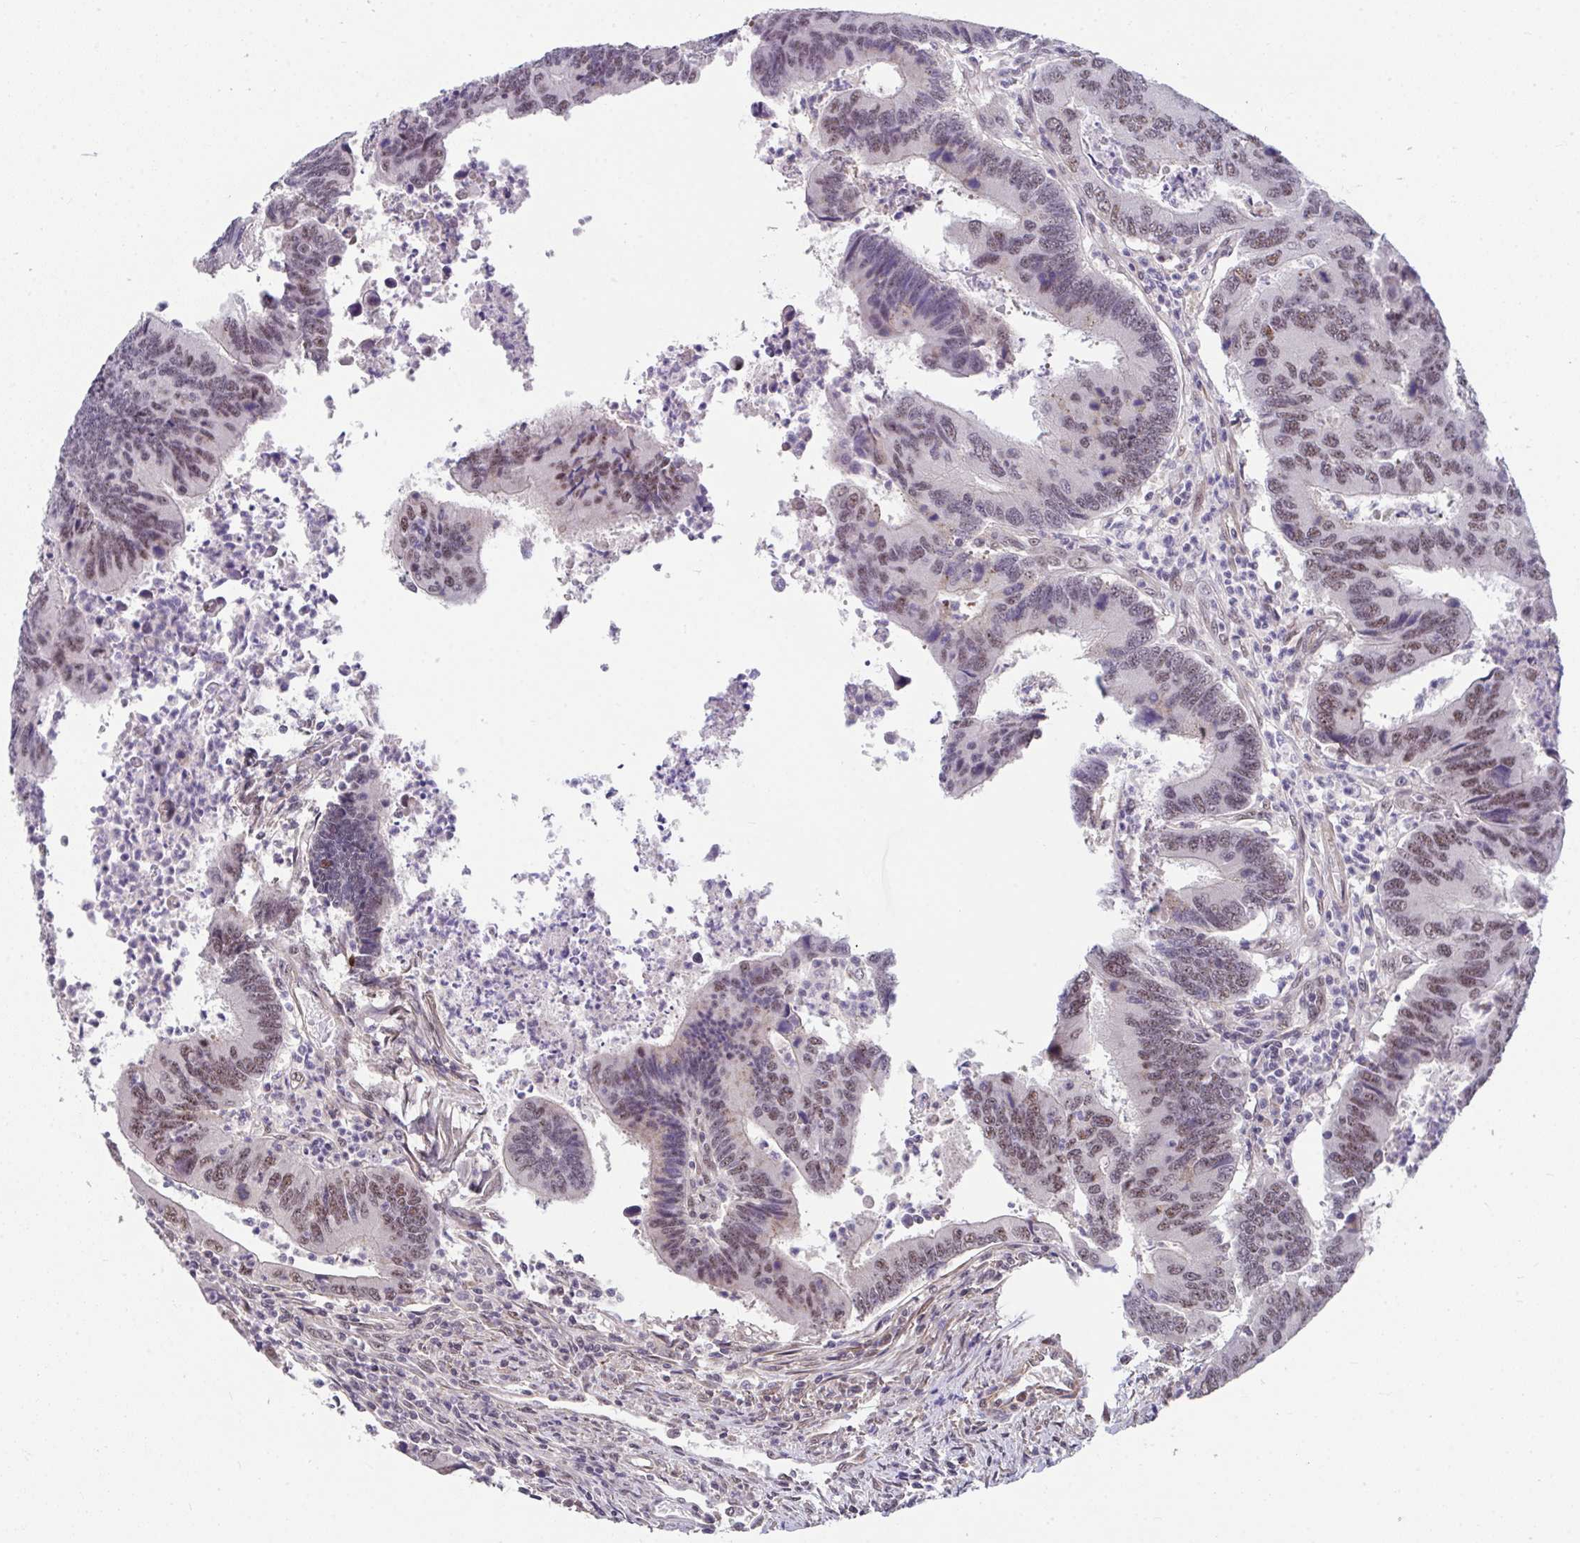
{"staining": {"intensity": "weak", "quantity": ">75%", "location": "nuclear"}, "tissue": "colorectal cancer", "cell_type": "Tumor cells", "image_type": "cancer", "snomed": [{"axis": "morphology", "description": "Adenocarcinoma, NOS"}, {"axis": "topography", "description": "Colon"}], "caption": "Colorectal cancer tissue shows weak nuclear positivity in about >75% of tumor cells (brown staining indicates protein expression, while blue staining denotes nuclei).", "gene": "RBBP6", "patient": {"sex": "female", "age": 67}}